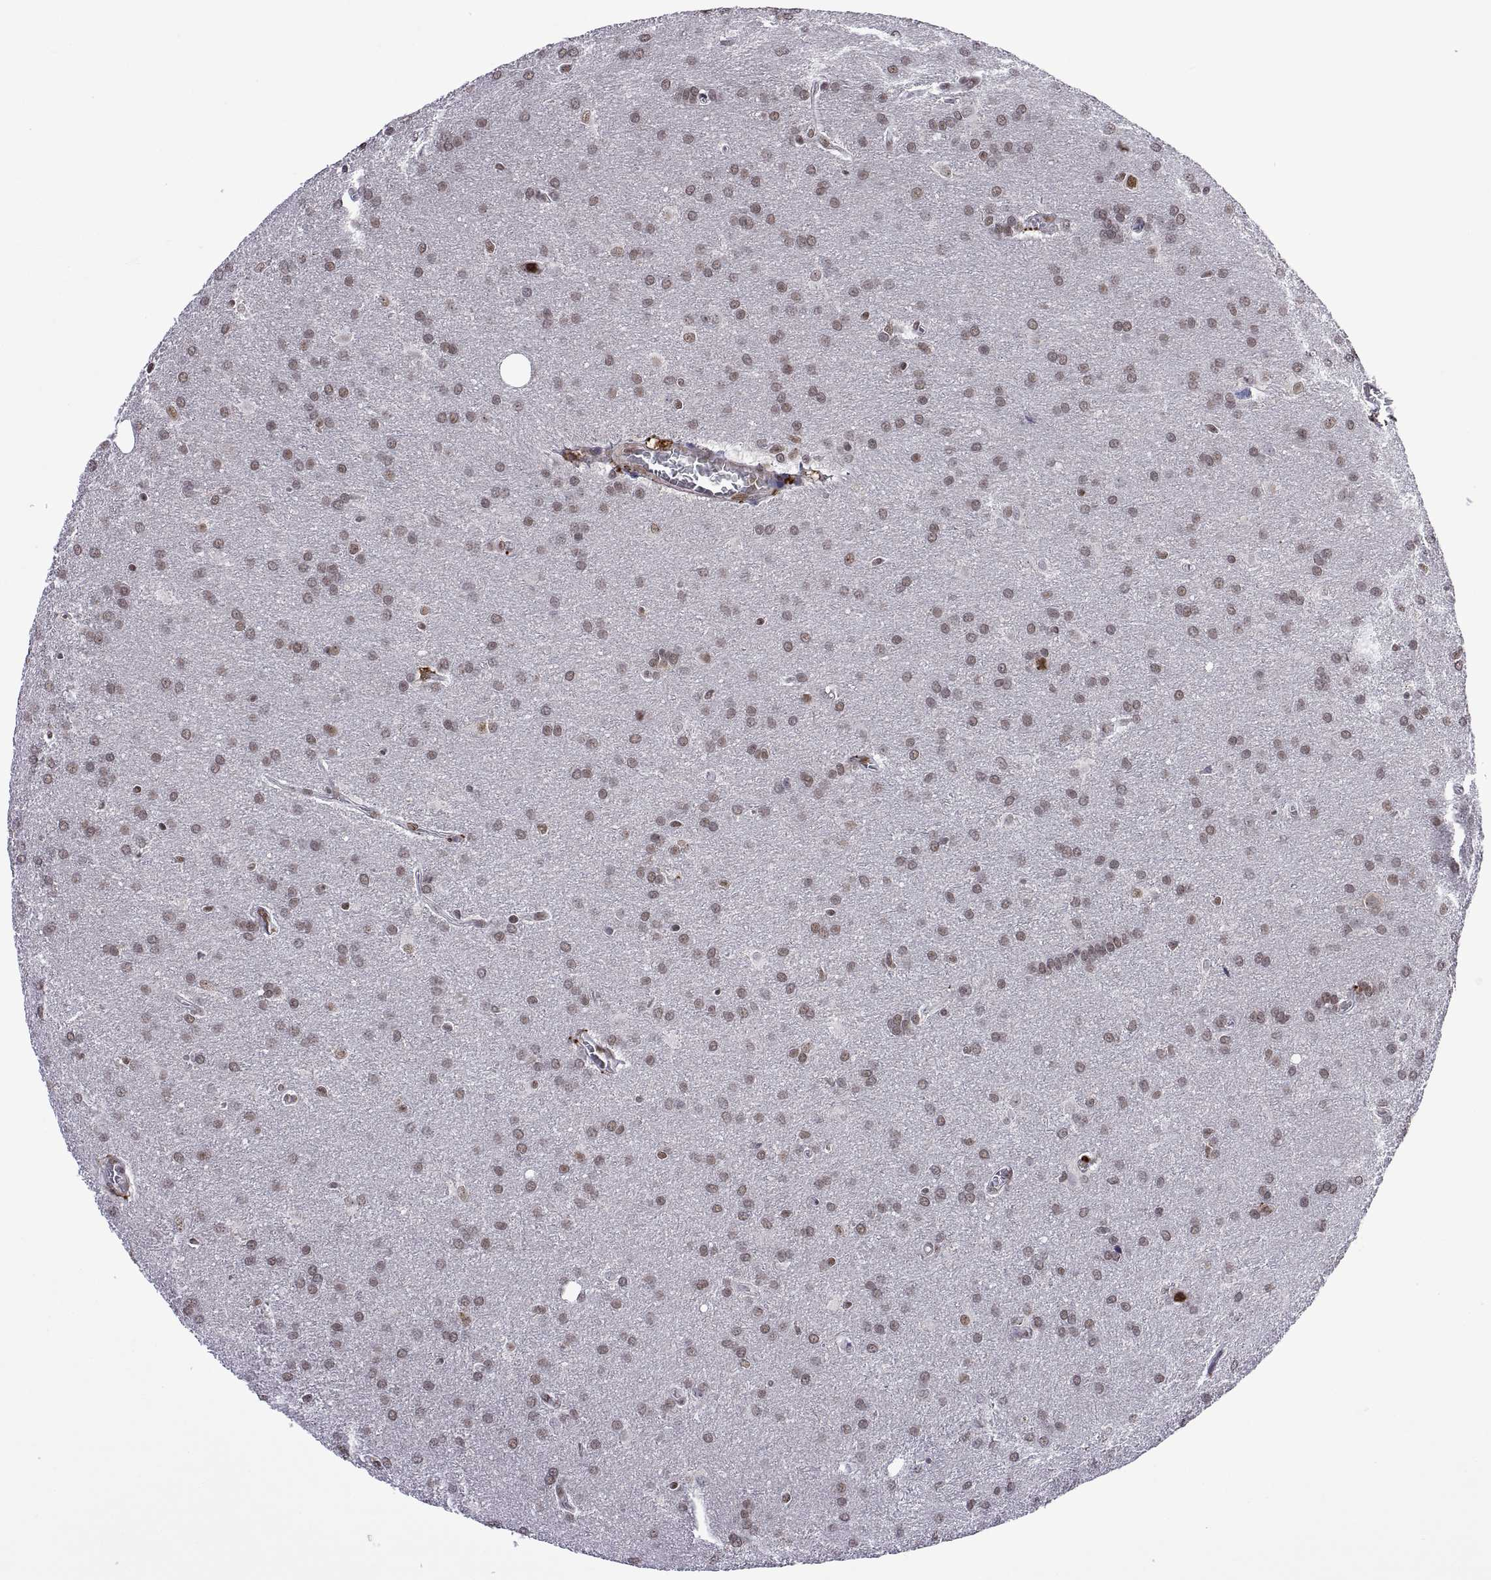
{"staining": {"intensity": "weak", "quantity": "25%-75%", "location": "nuclear"}, "tissue": "glioma", "cell_type": "Tumor cells", "image_type": "cancer", "snomed": [{"axis": "morphology", "description": "Glioma, malignant, Low grade"}, {"axis": "topography", "description": "Brain"}], "caption": "Malignant glioma (low-grade) tissue demonstrates weak nuclear expression in about 25%-75% of tumor cells, visualized by immunohistochemistry.", "gene": "NR4A1", "patient": {"sex": "female", "age": 32}}